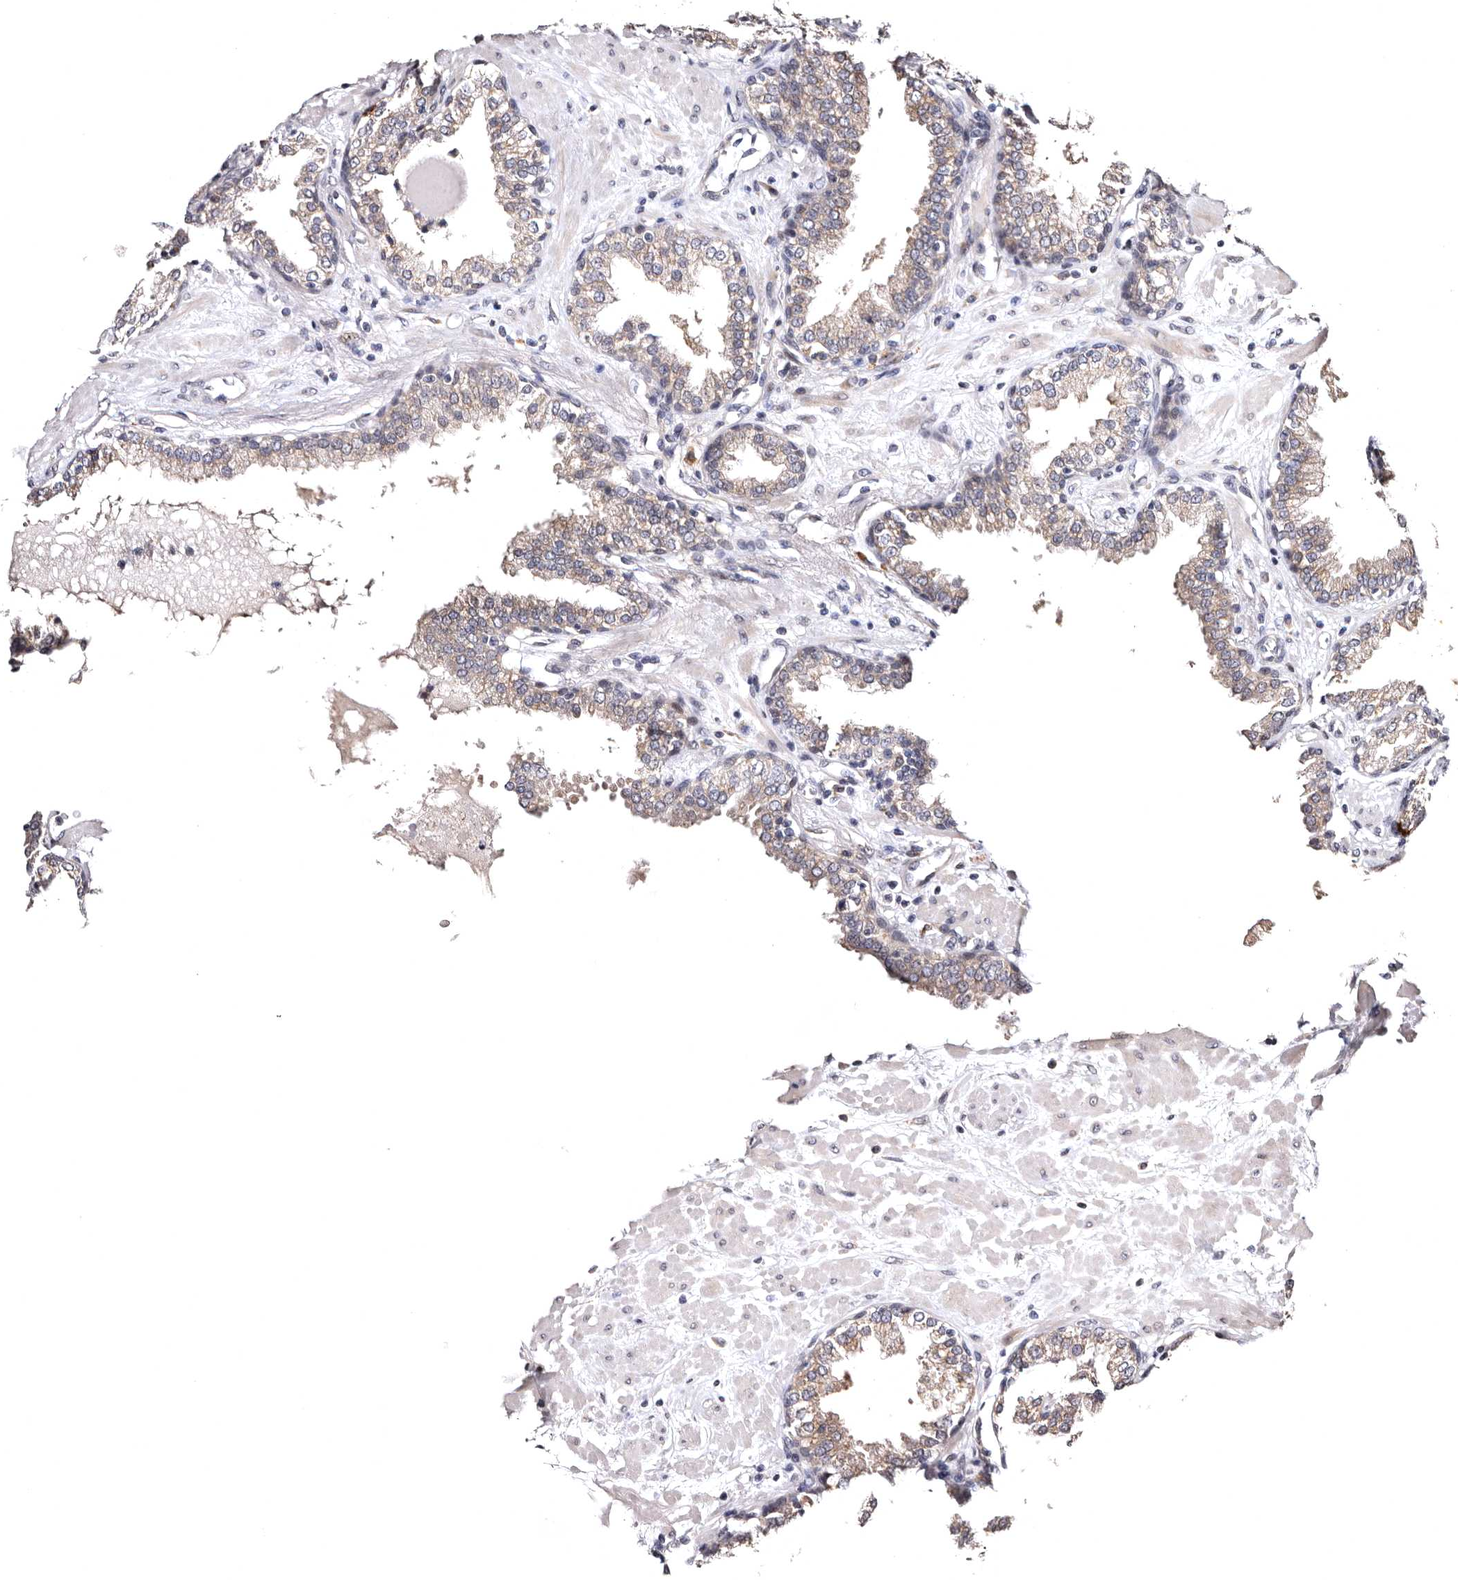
{"staining": {"intensity": "moderate", "quantity": "25%-75%", "location": "cytoplasmic/membranous"}, "tissue": "prostate", "cell_type": "Glandular cells", "image_type": "normal", "snomed": [{"axis": "morphology", "description": "Normal tissue, NOS"}, {"axis": "topography", "description": "Prostate"}], "caption": "Immunohistochemistry of normal human prostate exhibits medium levels of moderate cytoplasmic/membranous positivity in about 25%-75% of glandular cells. (IHC, brightfield microscopy, high magnification).", "gene": "FAM91A1", "patient": {"sex": "male", "age": 51}}